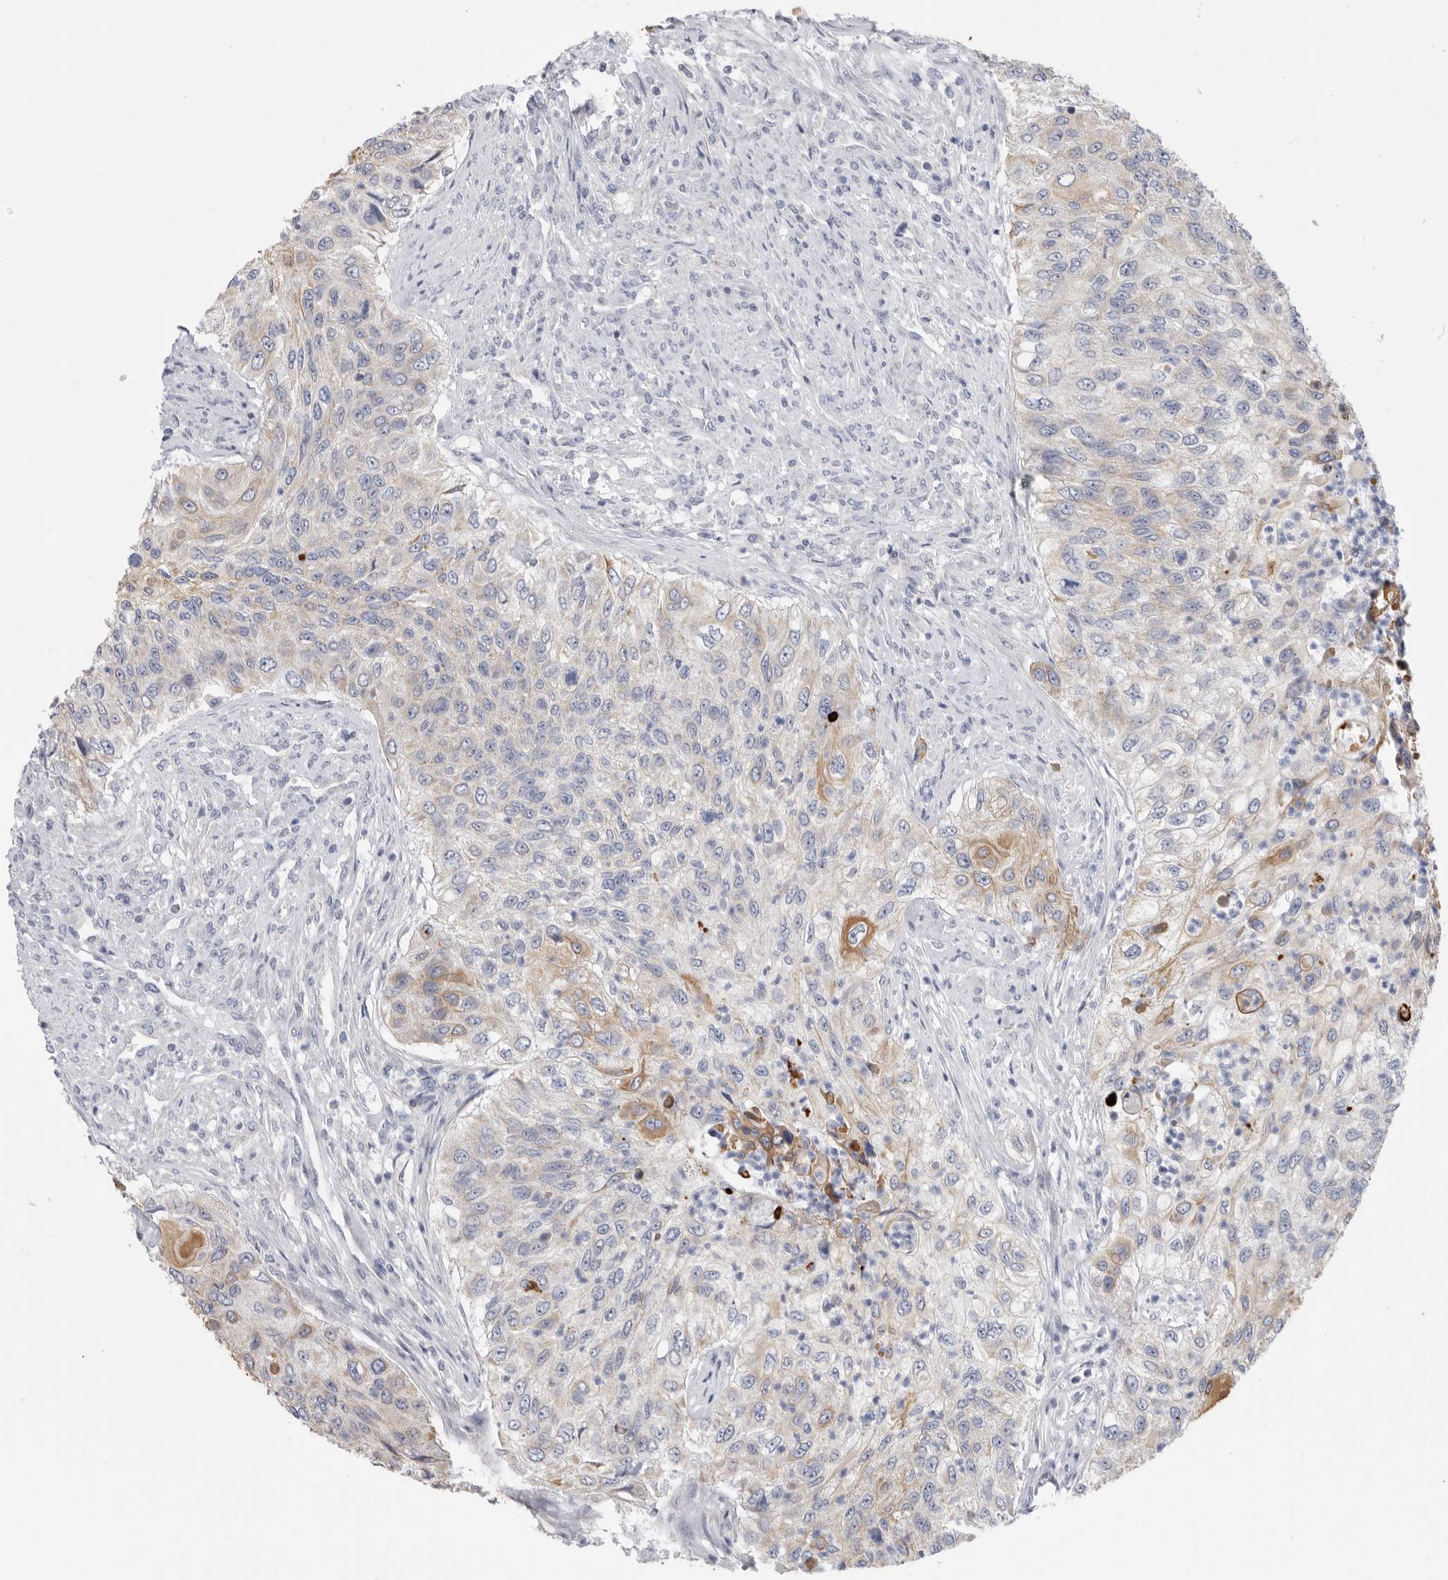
{"staining": {"intensity": "moderate", "quantity": "<25%", "location": "cytoplasmic/membranous"}, "tissue": "urothelial cancer", "cell_type": "Tumor cells", "image_type": "cancer", "snomed": [{"axis": "morphology", "description": "Urothelial carcinoma, High grade"}, {"axis": "topography", "description": "Urinary bladder"}], "caption": "Tumor cells show moderate cytoplasmic/membranous staining in about <25% of cells in urothelial carcinoma (high-grade).", "gene": "MTFR1L", "patient": {"sex": "female", "age": 60}}